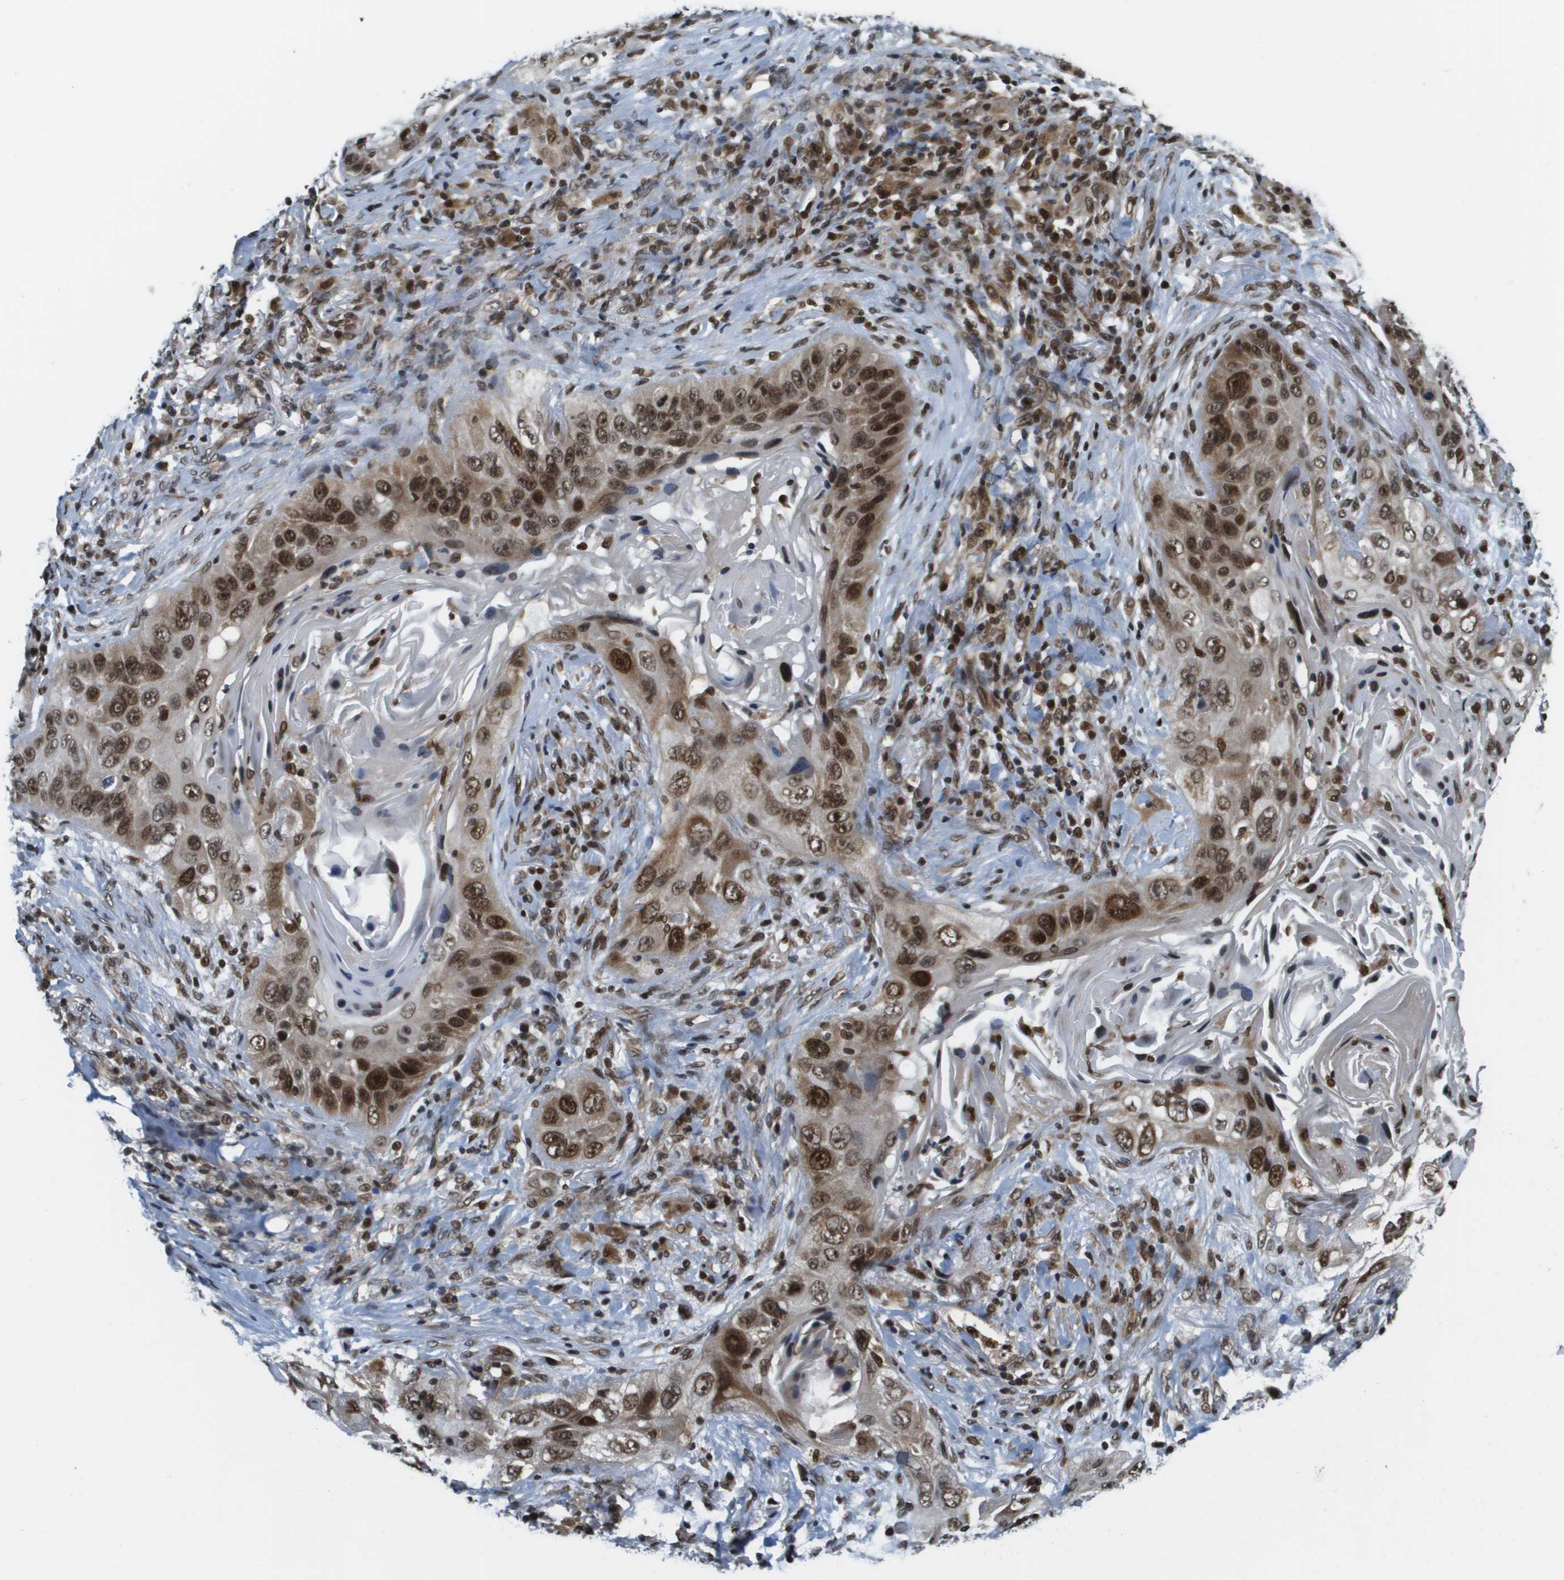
{"staining": {"intensity": "strong", "quantity": ">75%", "location": "nuclear"}, "tissue": "lung cancer", "cell_type": "Tumor cells", "image_type": "cancer", "snomed": [{"axis": "morphology", "description": "Squamous cell carcinoma, NOS"}, {"axis": "topography", "description": "Lung"}], "caption": "An image showing strong nuclear positivity in approximately >75% of tumor cells in squamous cell carcinoma (lung), as visualized by brown immunohistochemical staining.", "gene": "RECQL4", "patient": {"sex": "female", "age": 67}}